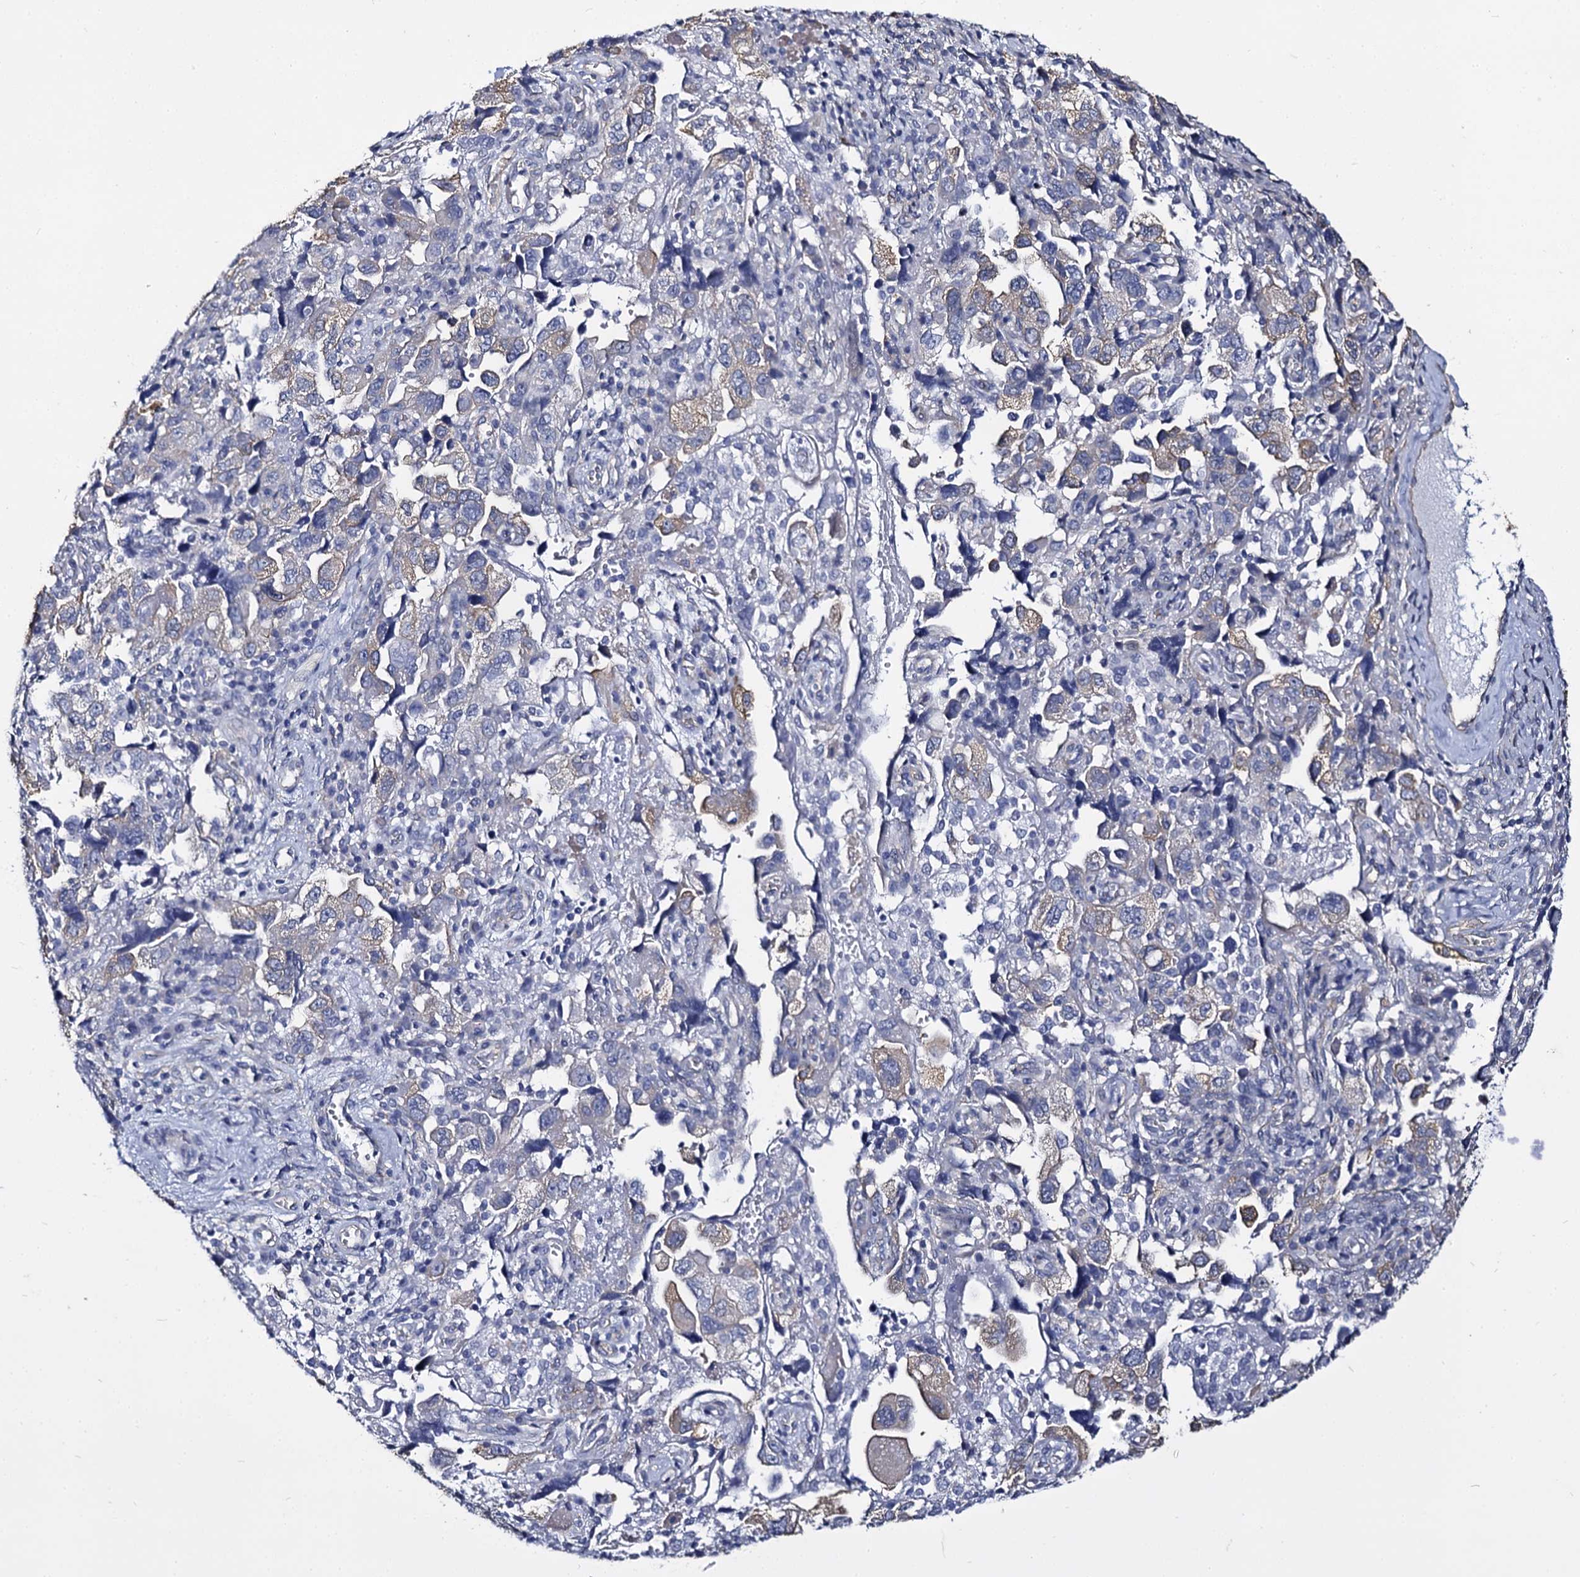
{"staining": {"intensity": "weak", "quantity": "<25%", "location": "cytoplasmic/membranous"}, "tissue": "ovarian cancer", "cell_type": "Tumor cells", "image_type": "cancer", "snomed": [{"axis": "morphology", "description": "Carcinoma, NOS"}, {"axis": "morphology", "description": "Cystadenocarcinoma, serous, NOS"}, {"axis": "topography", "description": "Ovary"}], "caption": "This micrograph is of carcinoma (ovarian) stained with IHC to label a protein in brown with the nuclei are counter-stained blue. There is no positivity in tumor cells.", "gene": "CBFB", "patient": {"sex": "female", "age": 69}}